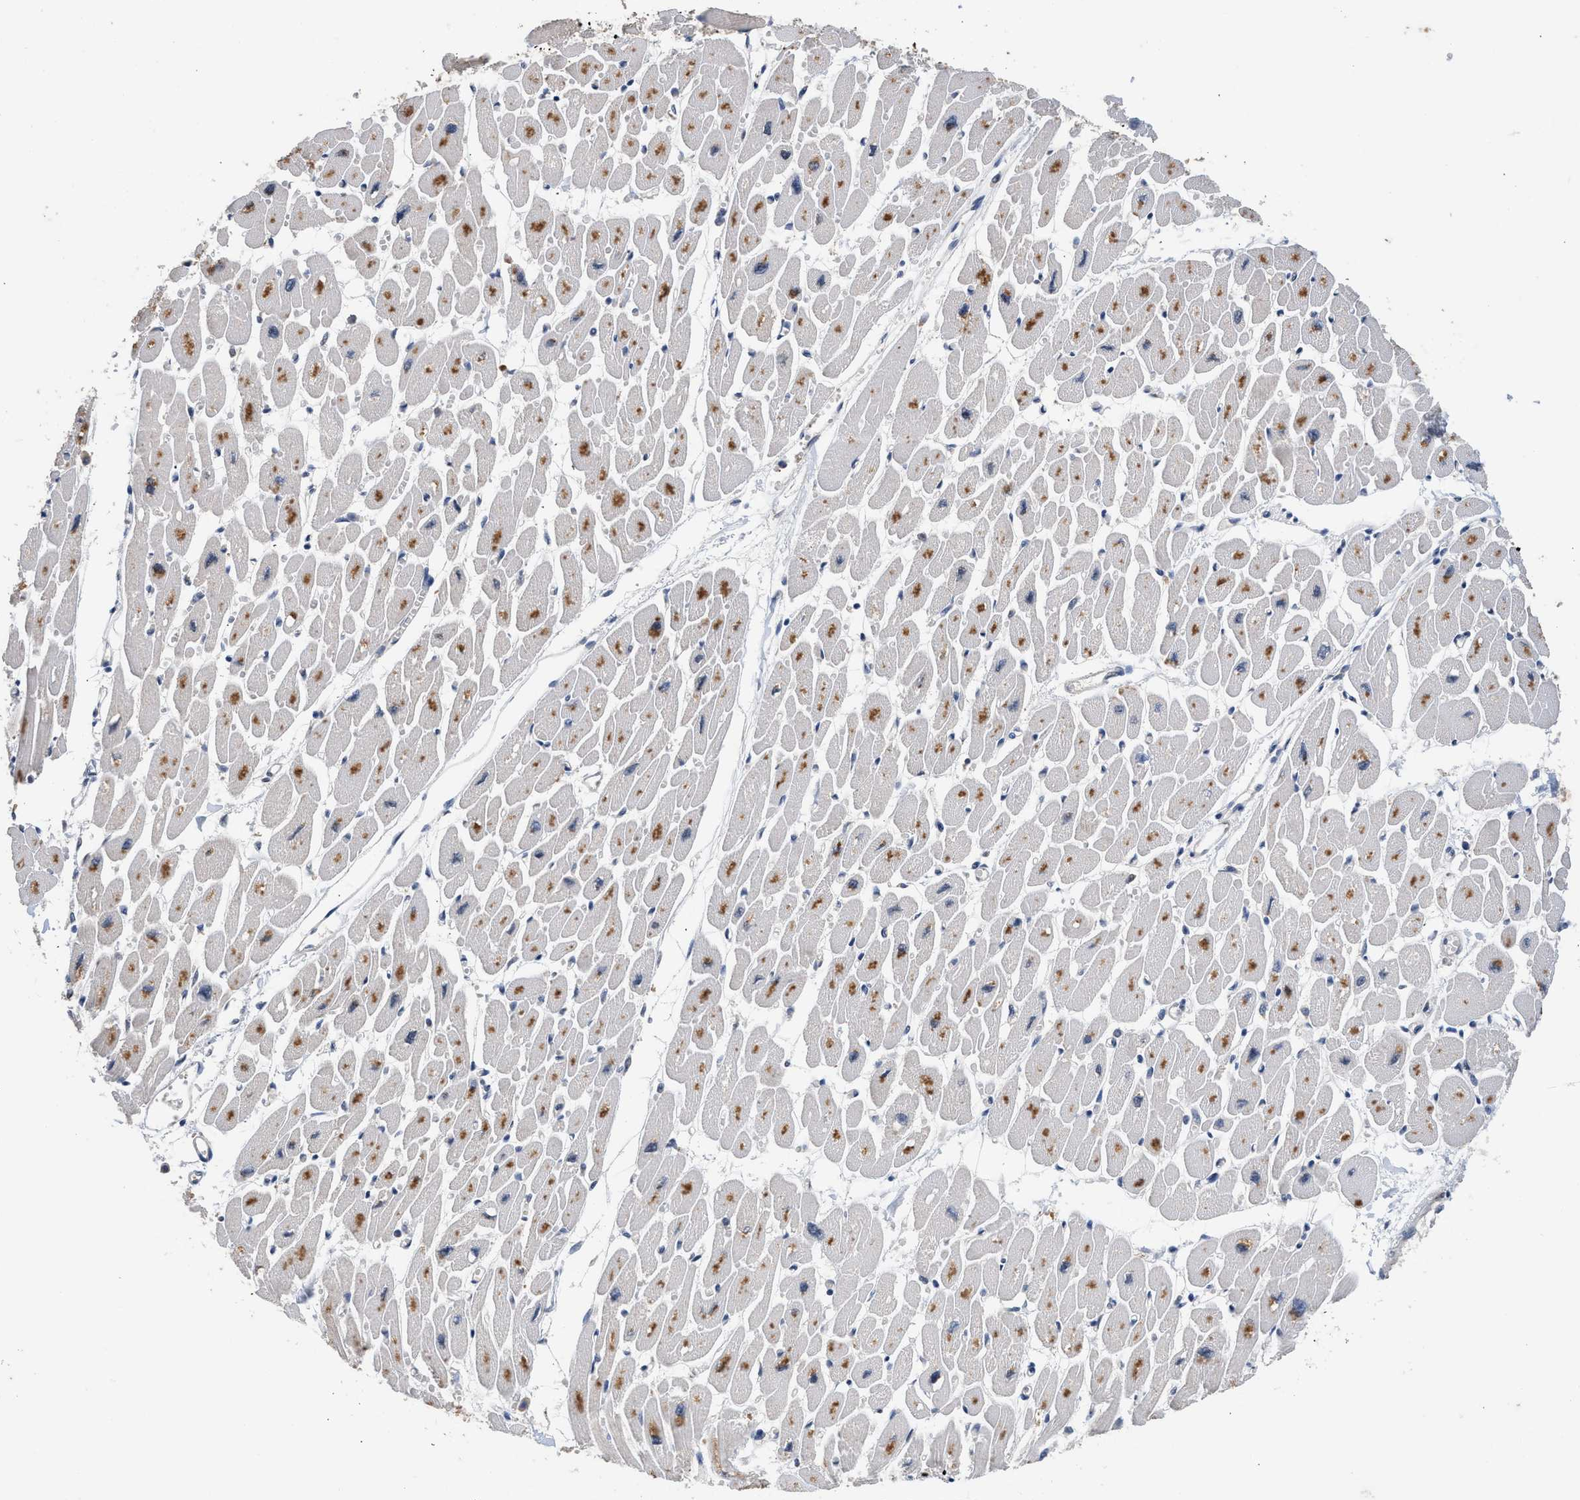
{"staining": {"intensity": "moderate", "quantity": "25%-75%", "location": "cytoplasmic/membranous"}, "tissue": "heart muscle", "cell_type": "Cardiomyocytes", "image_type": "normal", "snomed": [{"axis": "morphology", "description": "Normal tissue, NOS"}, {"axis": "topography", "description": "Heart"}], "caption": "Immunohistochemistry (DAB (3,3'-diaminobenzidine)) staining of benign heart muscle displays moderate cytoplasmic/membranous protein expression in about 25%-75% of cardiomyocytes.", "gene": "CSF3R", "patient": {"sex": "female", "age": 54}}